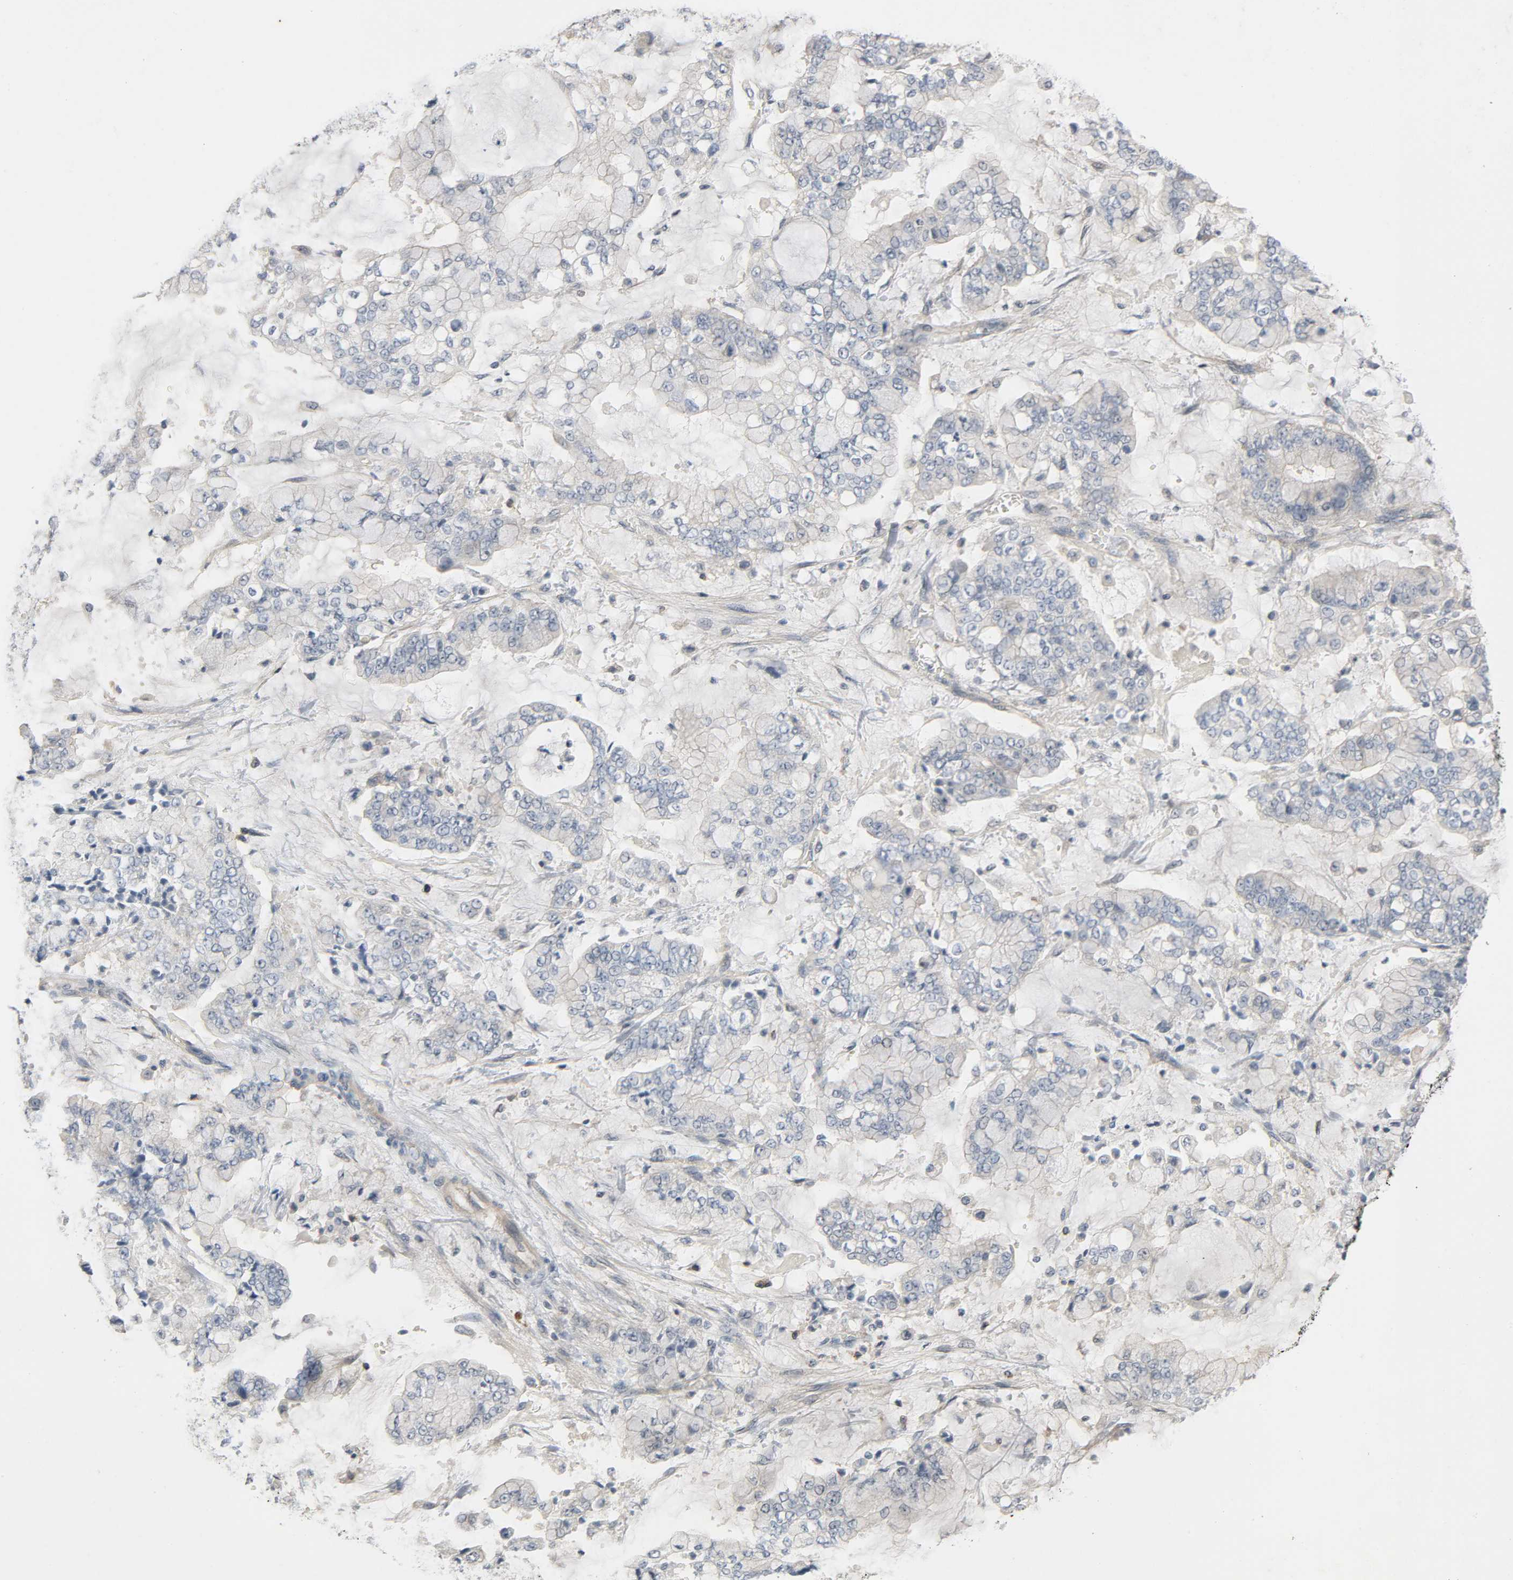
{"staining": {"intensity": "negative", "quantity": "none", "location": "none"}, "tissue": "stomach cancer", "cell_type": "Tumor cells", "image_type": "cancer", "snomed": [{"axis": "morphology", "description": "Normal tissue, NOS"}, {"axis": "morphology", "description": "Adenocarcinoma, NOS"}, {"axis": "topography", "description": "Stomach, upper"}, {"axis": "topography", "description": "Stomach"}], "caption": "Tumor cells show no significant protein positivity in stomach cancer.", "gene": "CD4", "patient": {"sex": "male", "age": 76}}